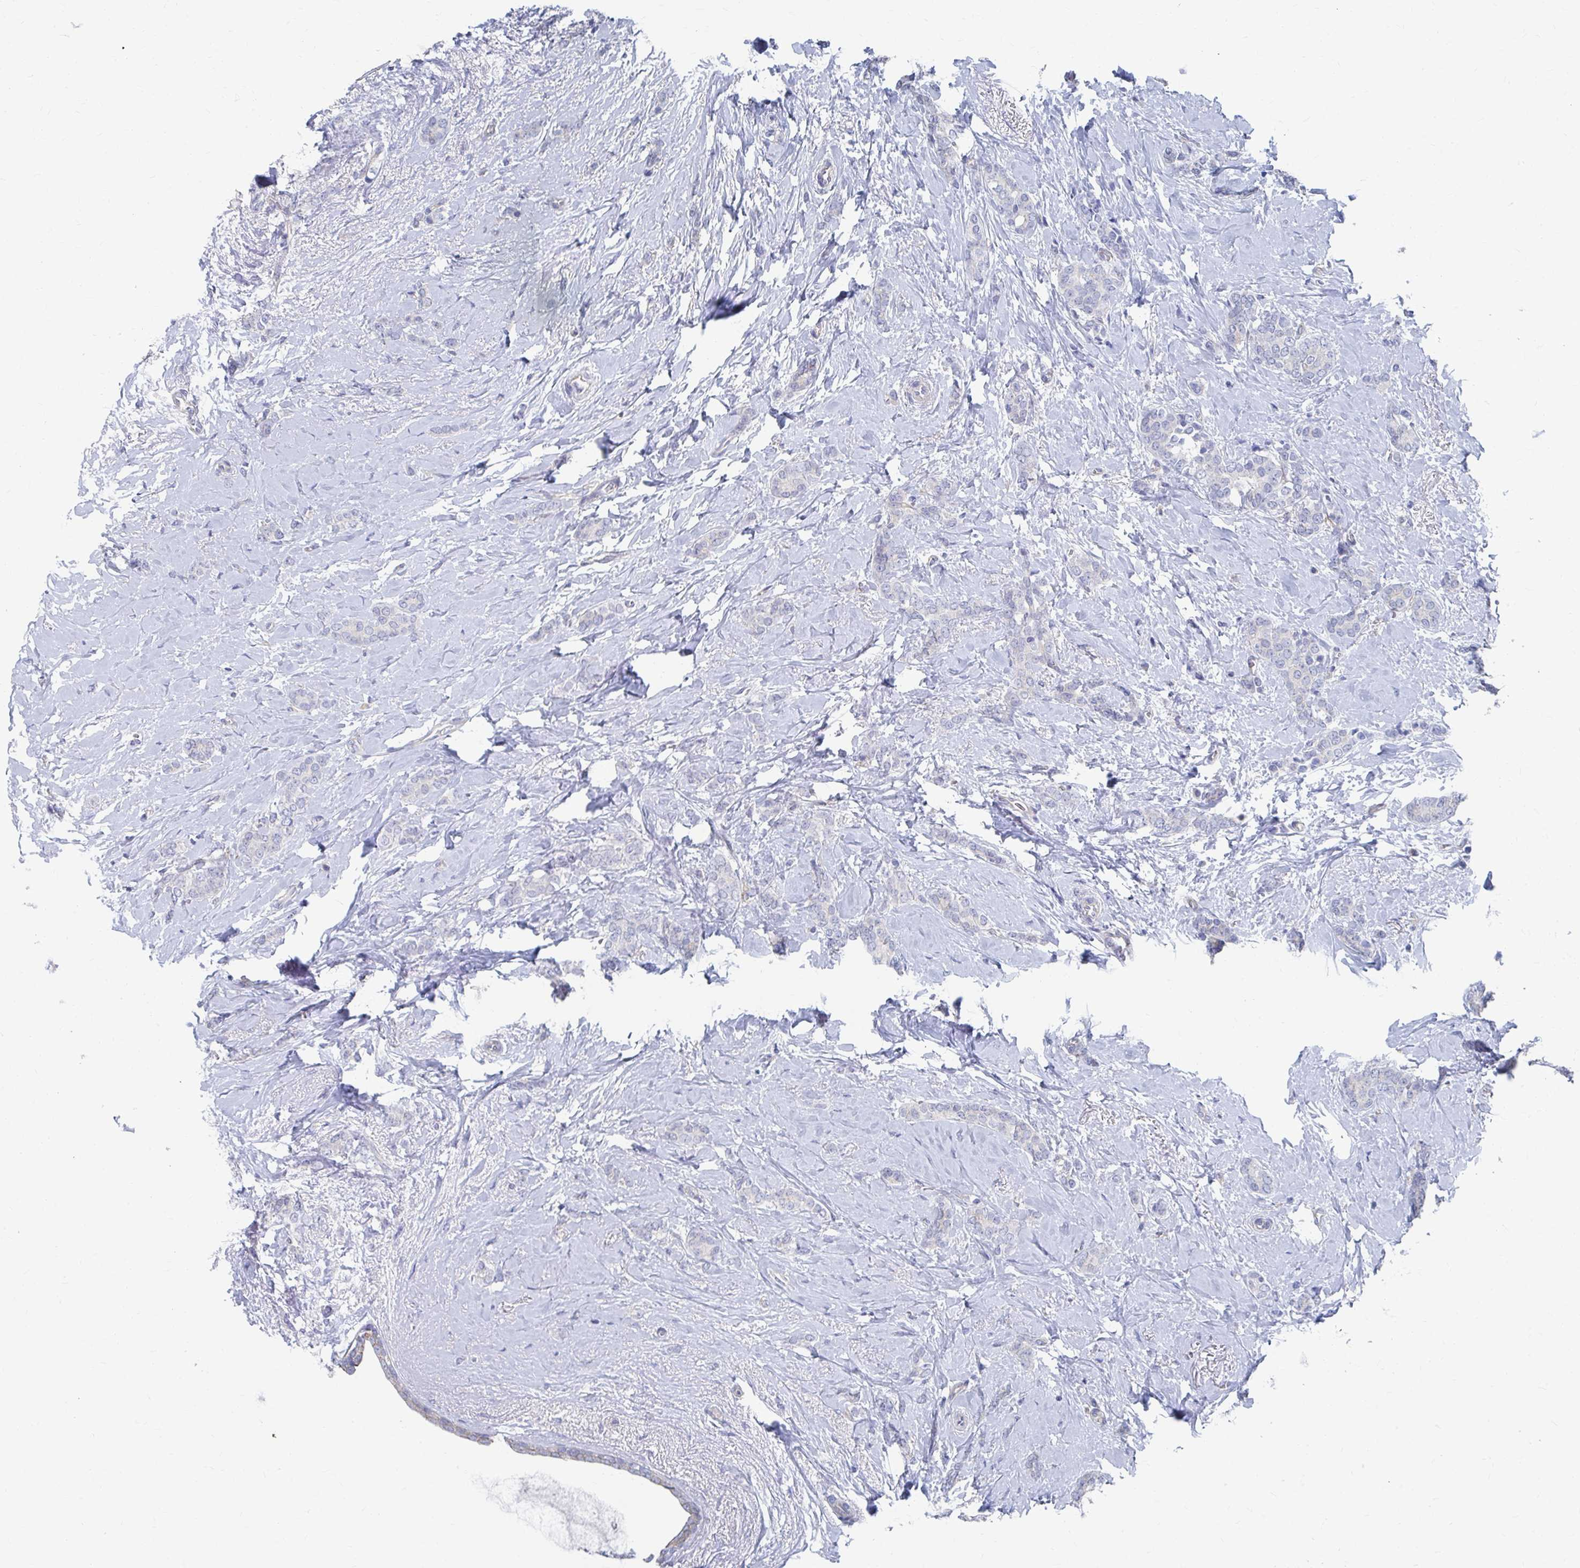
{"staining": {"intensity": "negative", "quantity": "none", "location": "none"}, "tissue": "breast cancer", "cell_type": "Tumor cells", "image_type": "cancer", "snomed": [{"axis": "morphology", "description": "Normal tissue, NOS"}, {"axis": "morphology", "description": "Duct carcinoma"}, {"axis": "topography", "description": "Breast"}], "caption": "Tumor cells are negative for brown protein staining in breast cancer (infiltrating ductal carcinoma). (DAB (3,3'-diaminobenzidine) IHC visualized using brightfield microscopy, high magnification).", "gene": "PLEKHG7", "patient": {"sex": "female", "age": 77}}